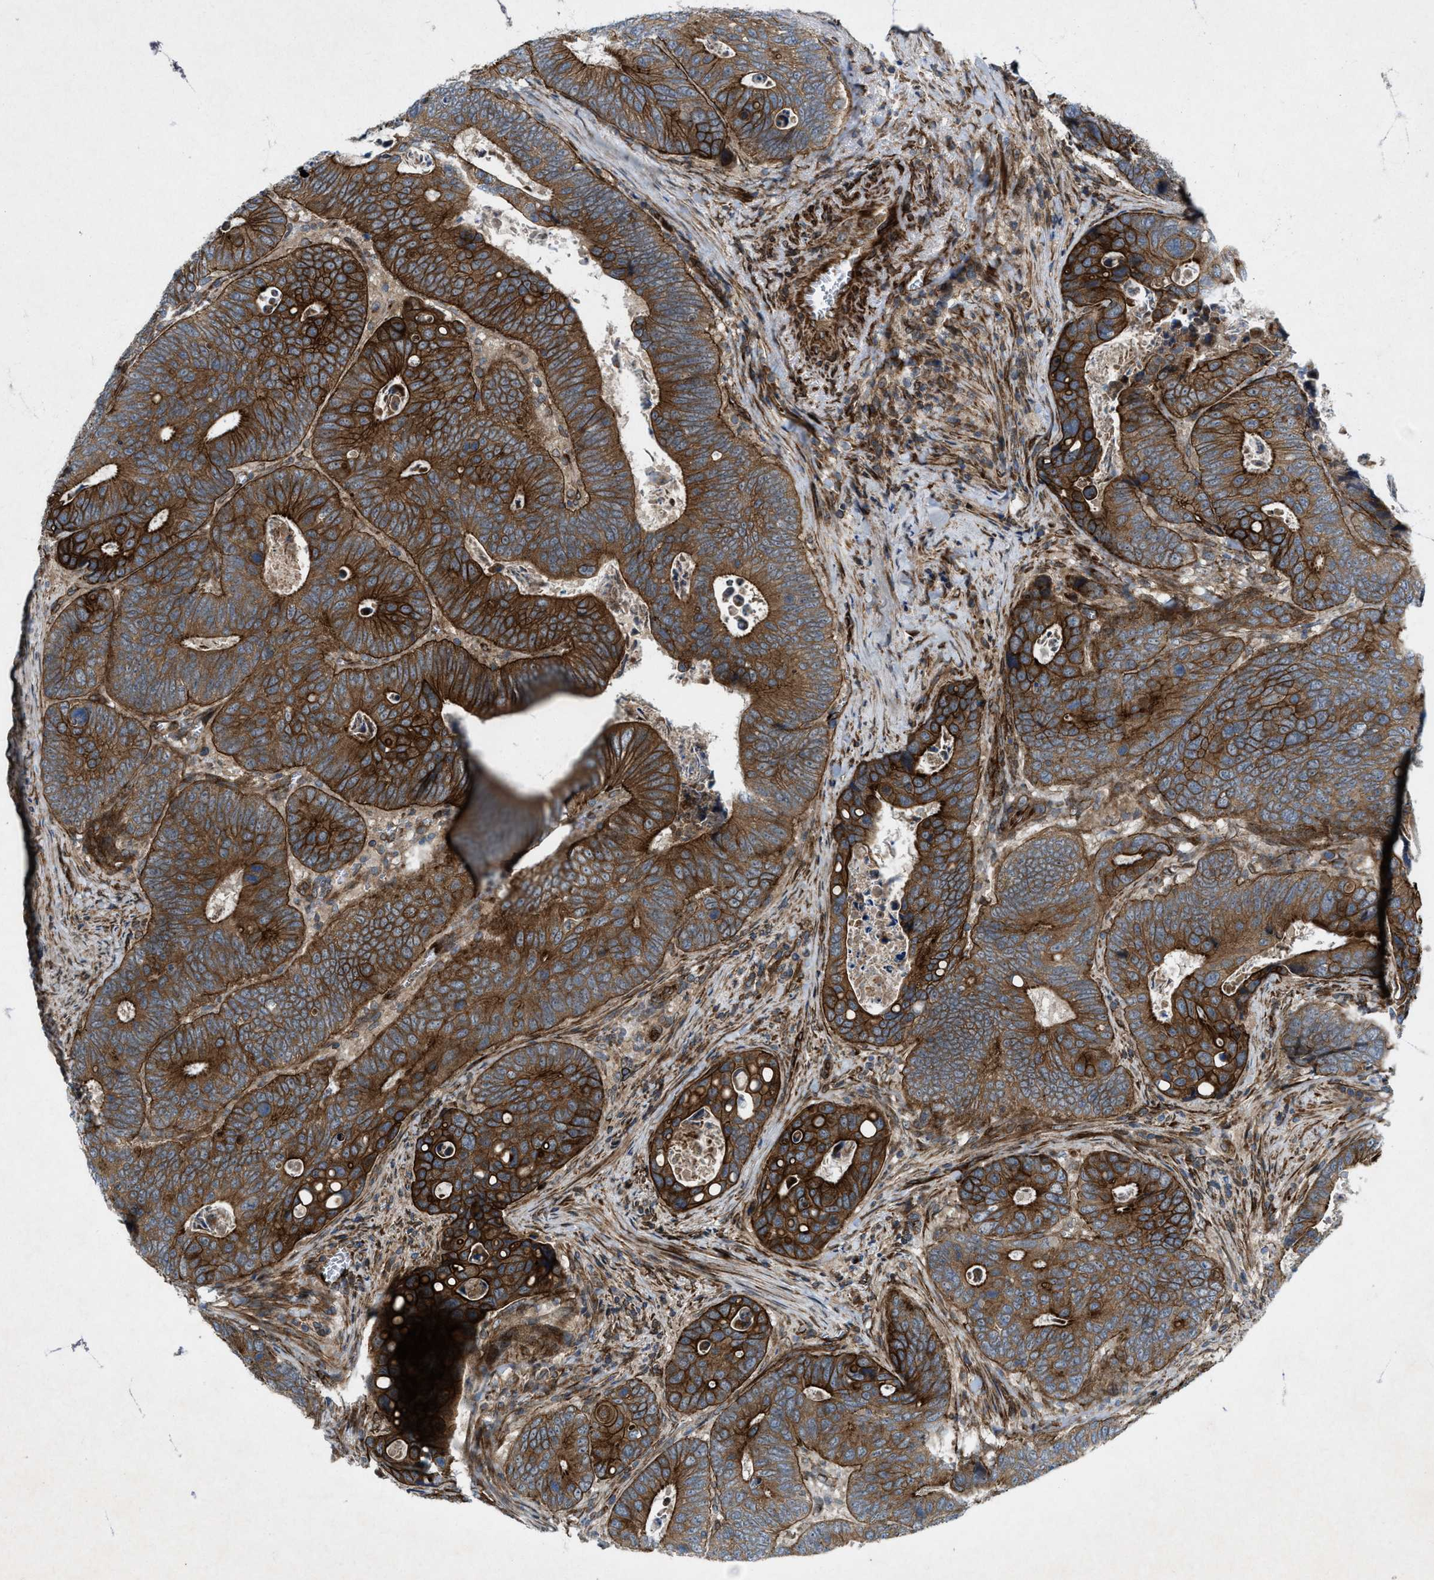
{"staining": {"intensity": "strong", "quantity": ">75%", "location": "cytoplasmic/membranous"}, "tissue": "colorectal cancer", "cell_type": "Tumor cells", "image_type": "cancer", "snomed": [{"axis": "morphology", "description": "Inflammation, NOS"}, {"axis": "morphology", "description": "Adenocarcinoma, NOS"}, {"axis": "topography", "description": "Colon"}], "caption": "Colorectal adenocarcinoma stained for a protein reveals strong cytoplasmic/membranous positivity in tumor cells.", "gene": "URGCP", "patient": {"sex": "male", "age": 72}}